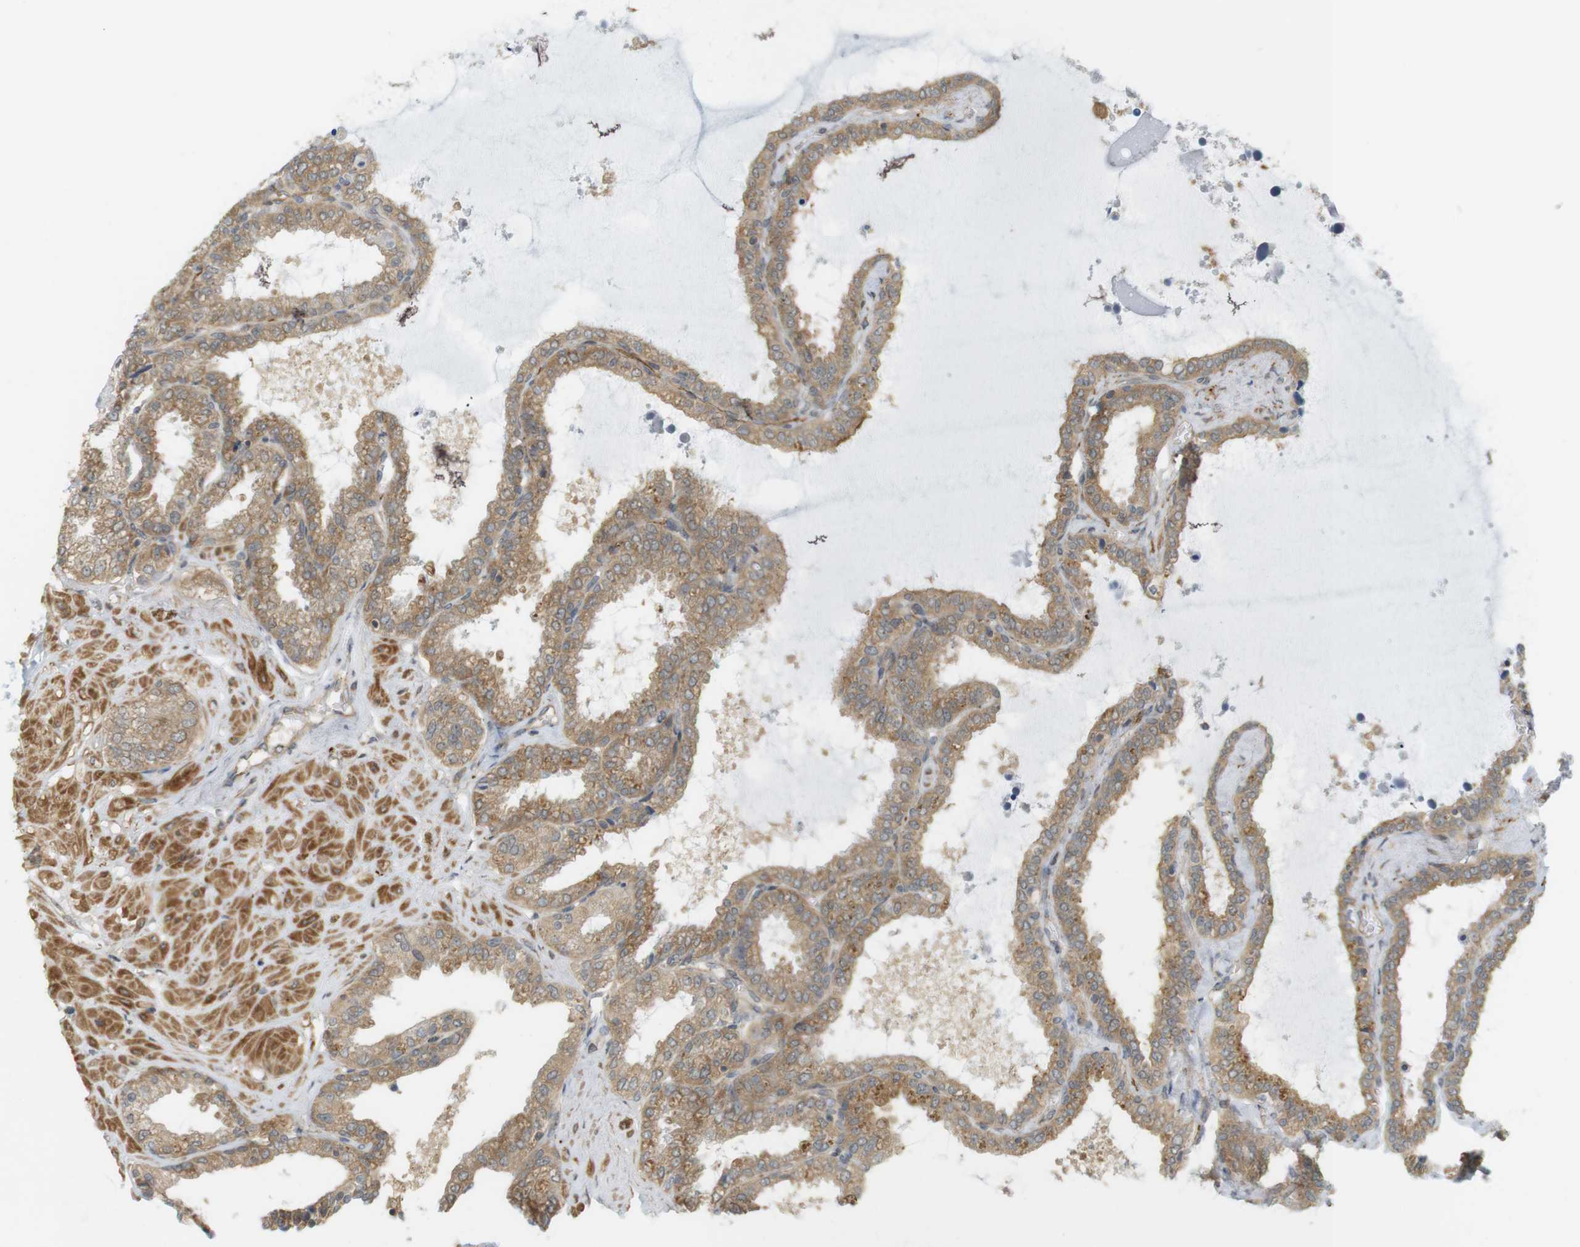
{"staining": {"intensity": "moderate", "quantity": ">75%", "location": "cytoplasmic/membranous"}, "tissue": "seminal vesicle", "cell_type": "Glandular cells", "image_type": "normal", "snomed": [{"axis": "morphology", "description": "Normal tissue, NOS"}, {"axis": "topography", "description": "Seminal veicle"}], "caption": "A histopathology image of human seminal vesicle stained for a protein reveals moderate cytoplasmic/membranous brown staining in glandular cells.", "gene": "PA2G4", "patient": {"sex": "male", "age": 46}}